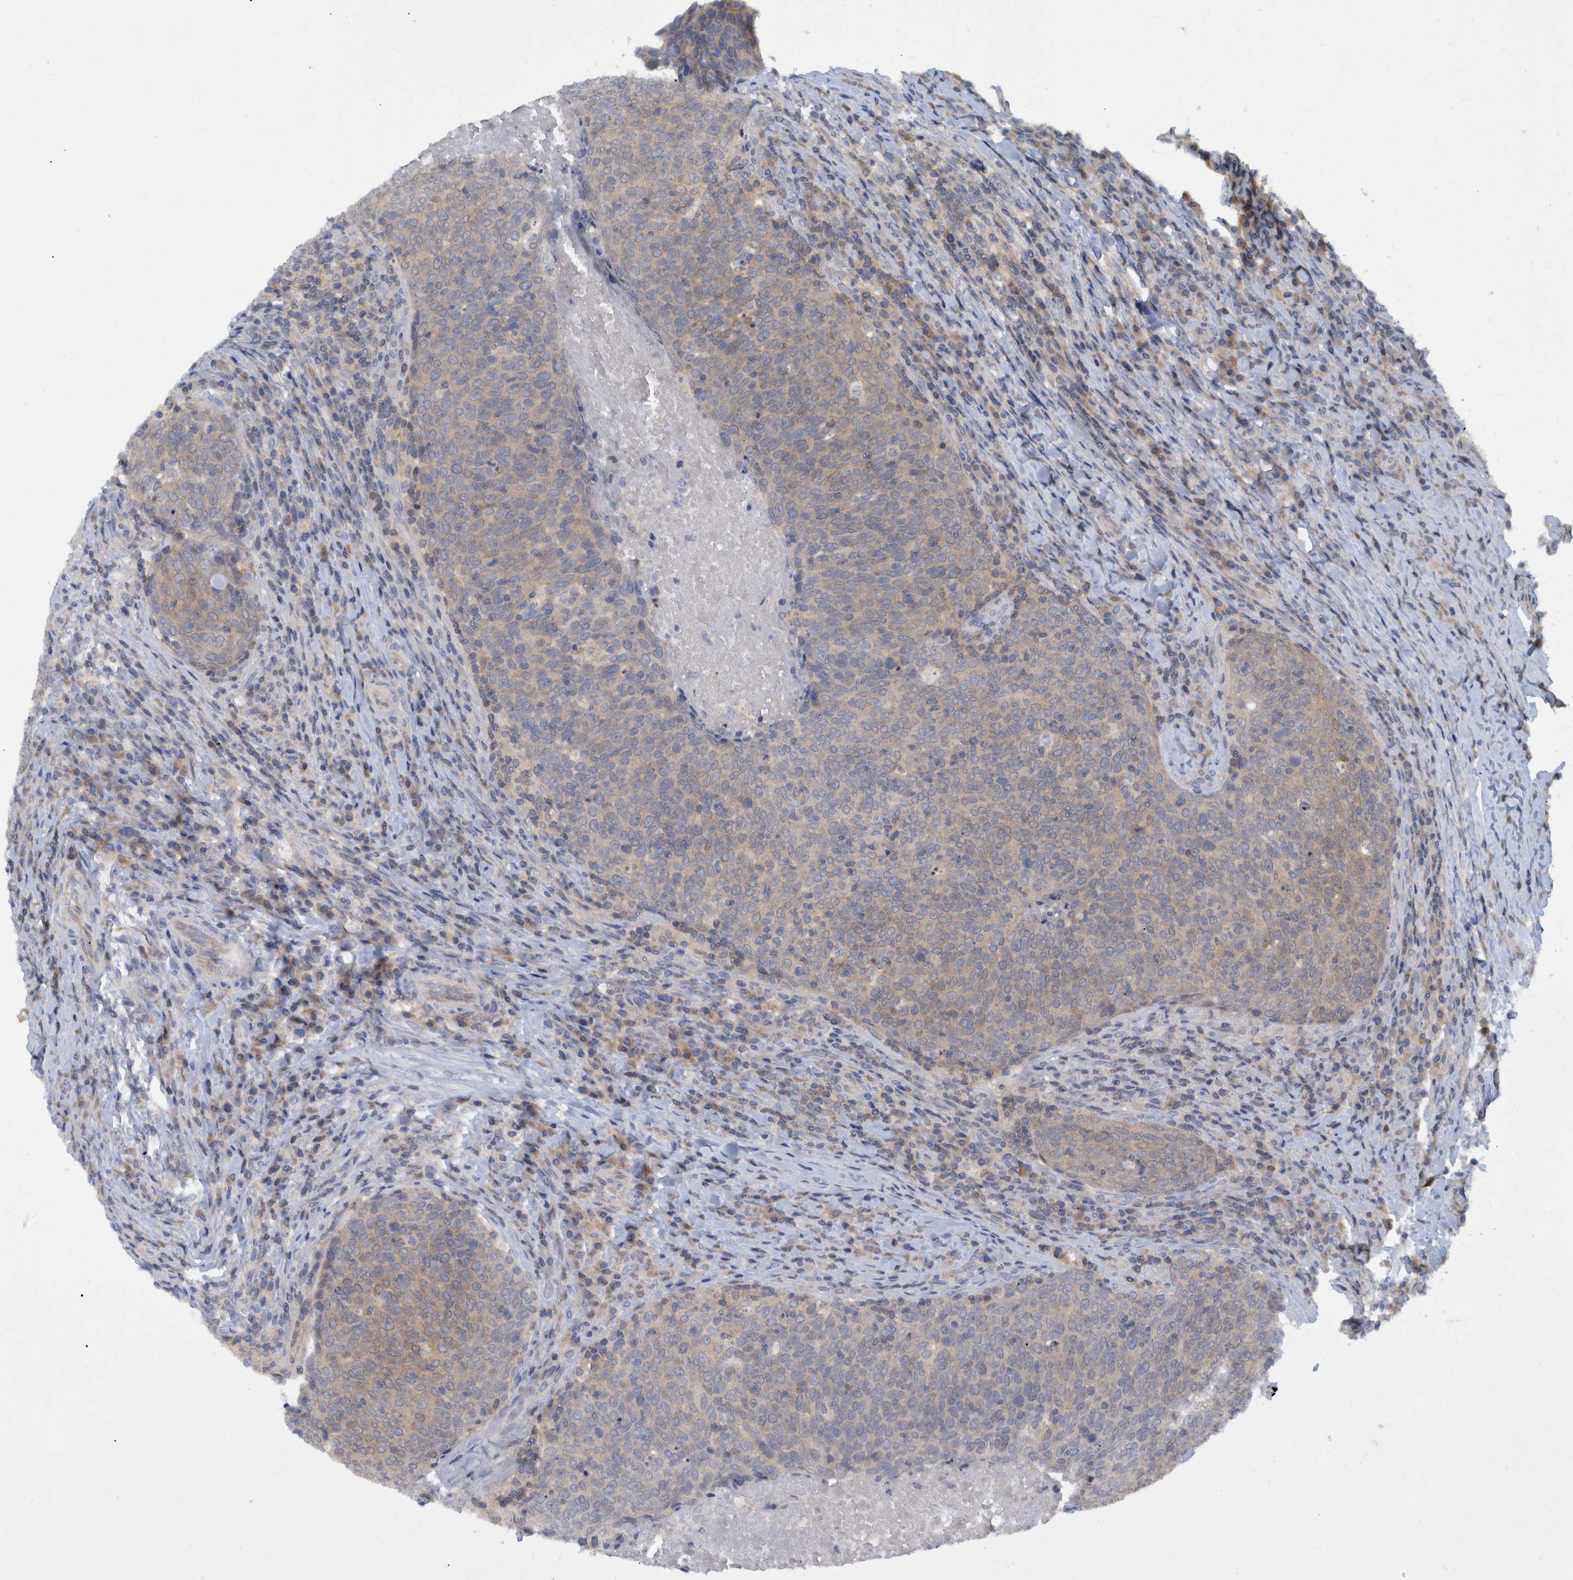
{"staining": {"intensity": "weak", "quantity": "25%-75%", "location": "cytoplasmic/membranous"}, "tissue": "head and neck cancer", "cell_type": "Tumor cells", "image_type": "cancer", "snomed": [{"axis": "morphology", "description": "Squamous cell carcinoma, NOS"}, {"axis": "morphology", "description": "Squamous cell carcinoma, metastatic, NOS"}, {"axis": "topography", "description": "Lymph node"}, {"axis": "topography", "description": "Head-Neck"}], "caption": "This is a histology image of IHC staining of squamous cell carcinoma (head and neck), which shows weak expression in the cytoplasmic/membranous of tumor cells.", "gene": "PCYT2", "patient": {"sex": "male", "age": 62}}